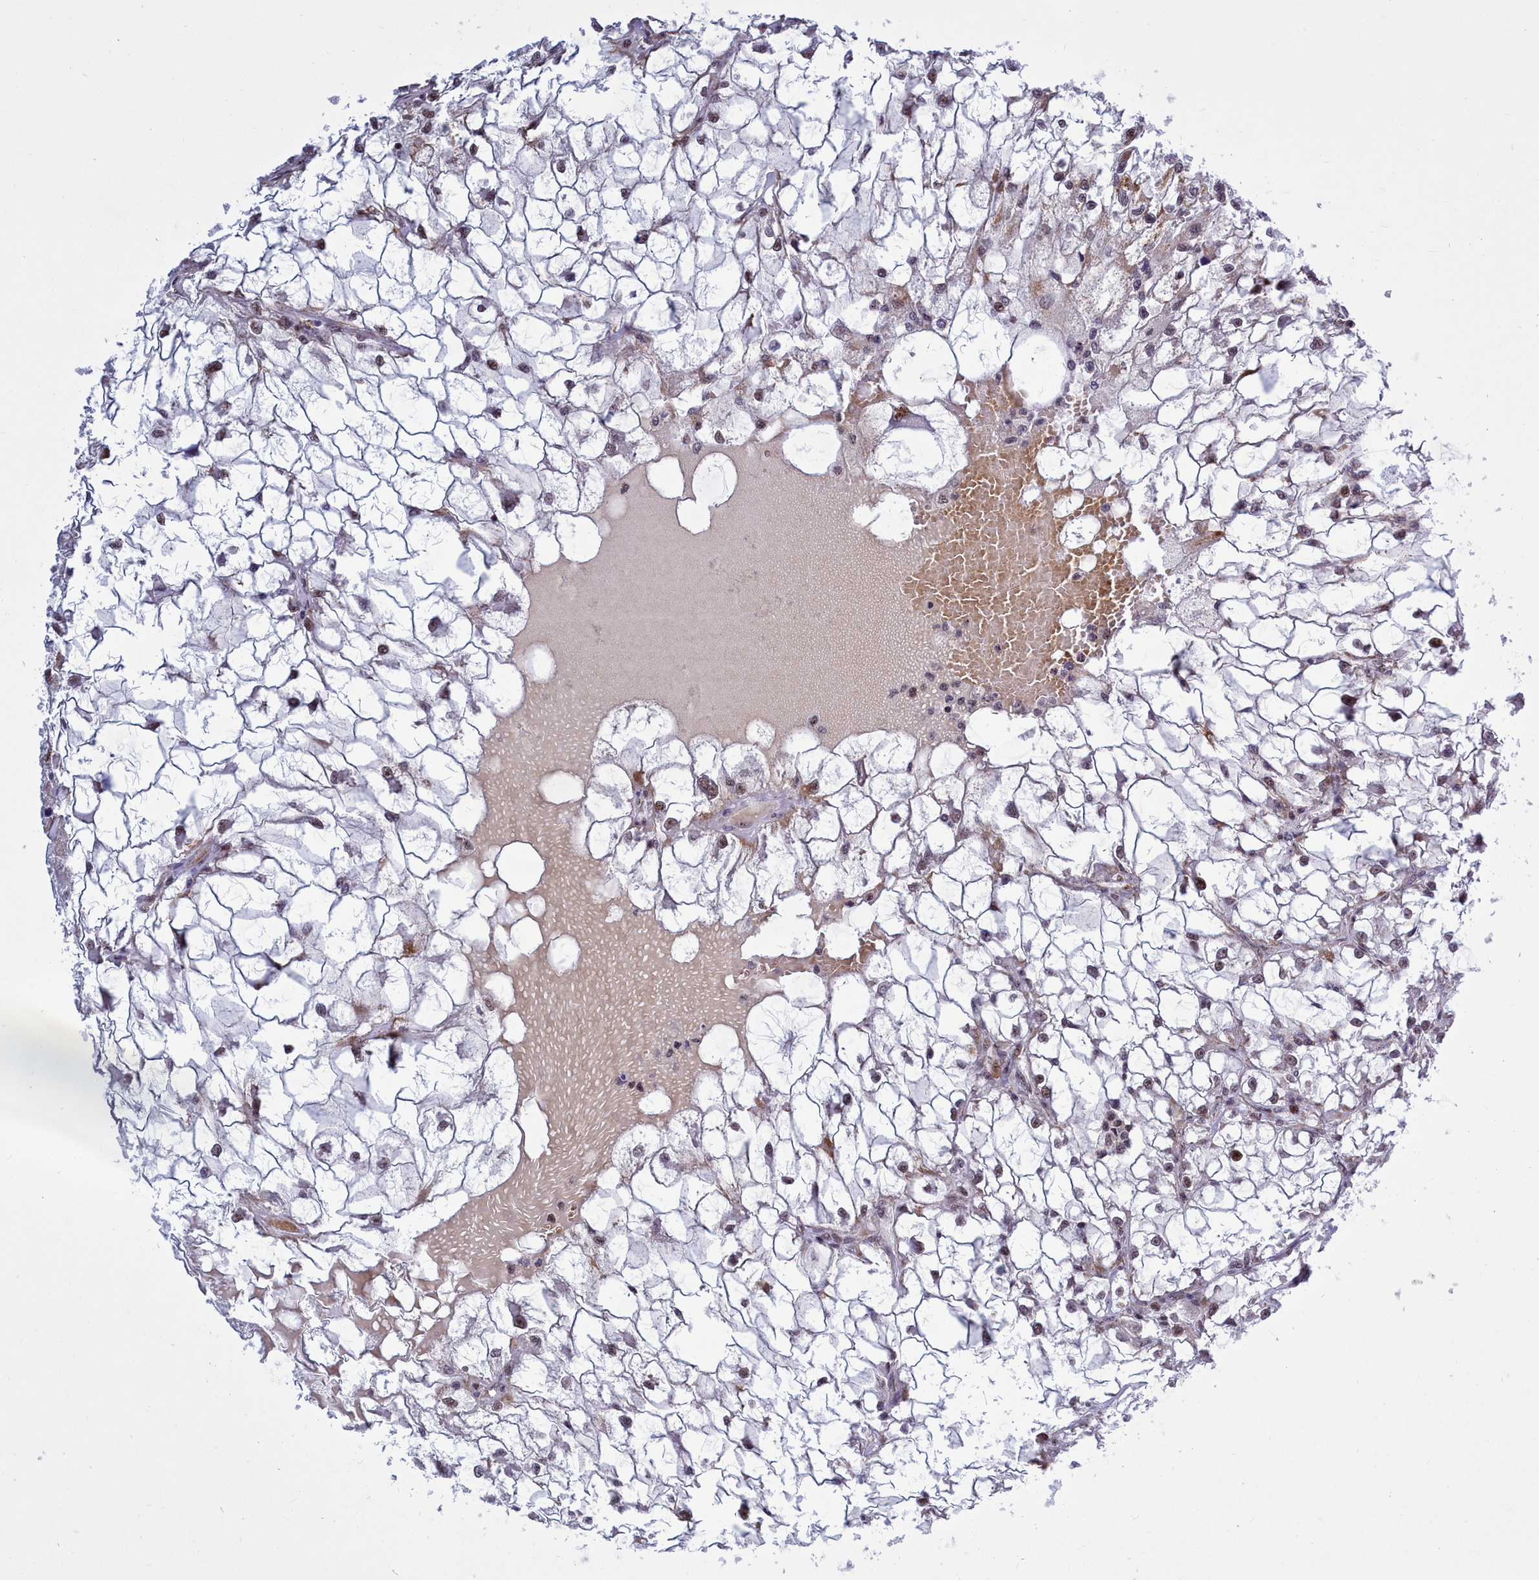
{"staining": {"intensity": "moderate", "quantity": "25%-75%", "location": "nuclear"}, "tissue": "renal cancer", "cell_type": "Tumor cells", "image_type": "cancer", "snomed": [{"axis": "morphology", "description": "Adenocarcinoma, NOS"}, {"axis": "topography", "description": "Kidney"}], "caption": "Tumor cells show medium levels of moderate nuclear staining in about 25%-75% of cells in human renal cancer (adenocarcinoma).", "gene": "POM121L2", "patient": {"sex": "female", "age": 69}}